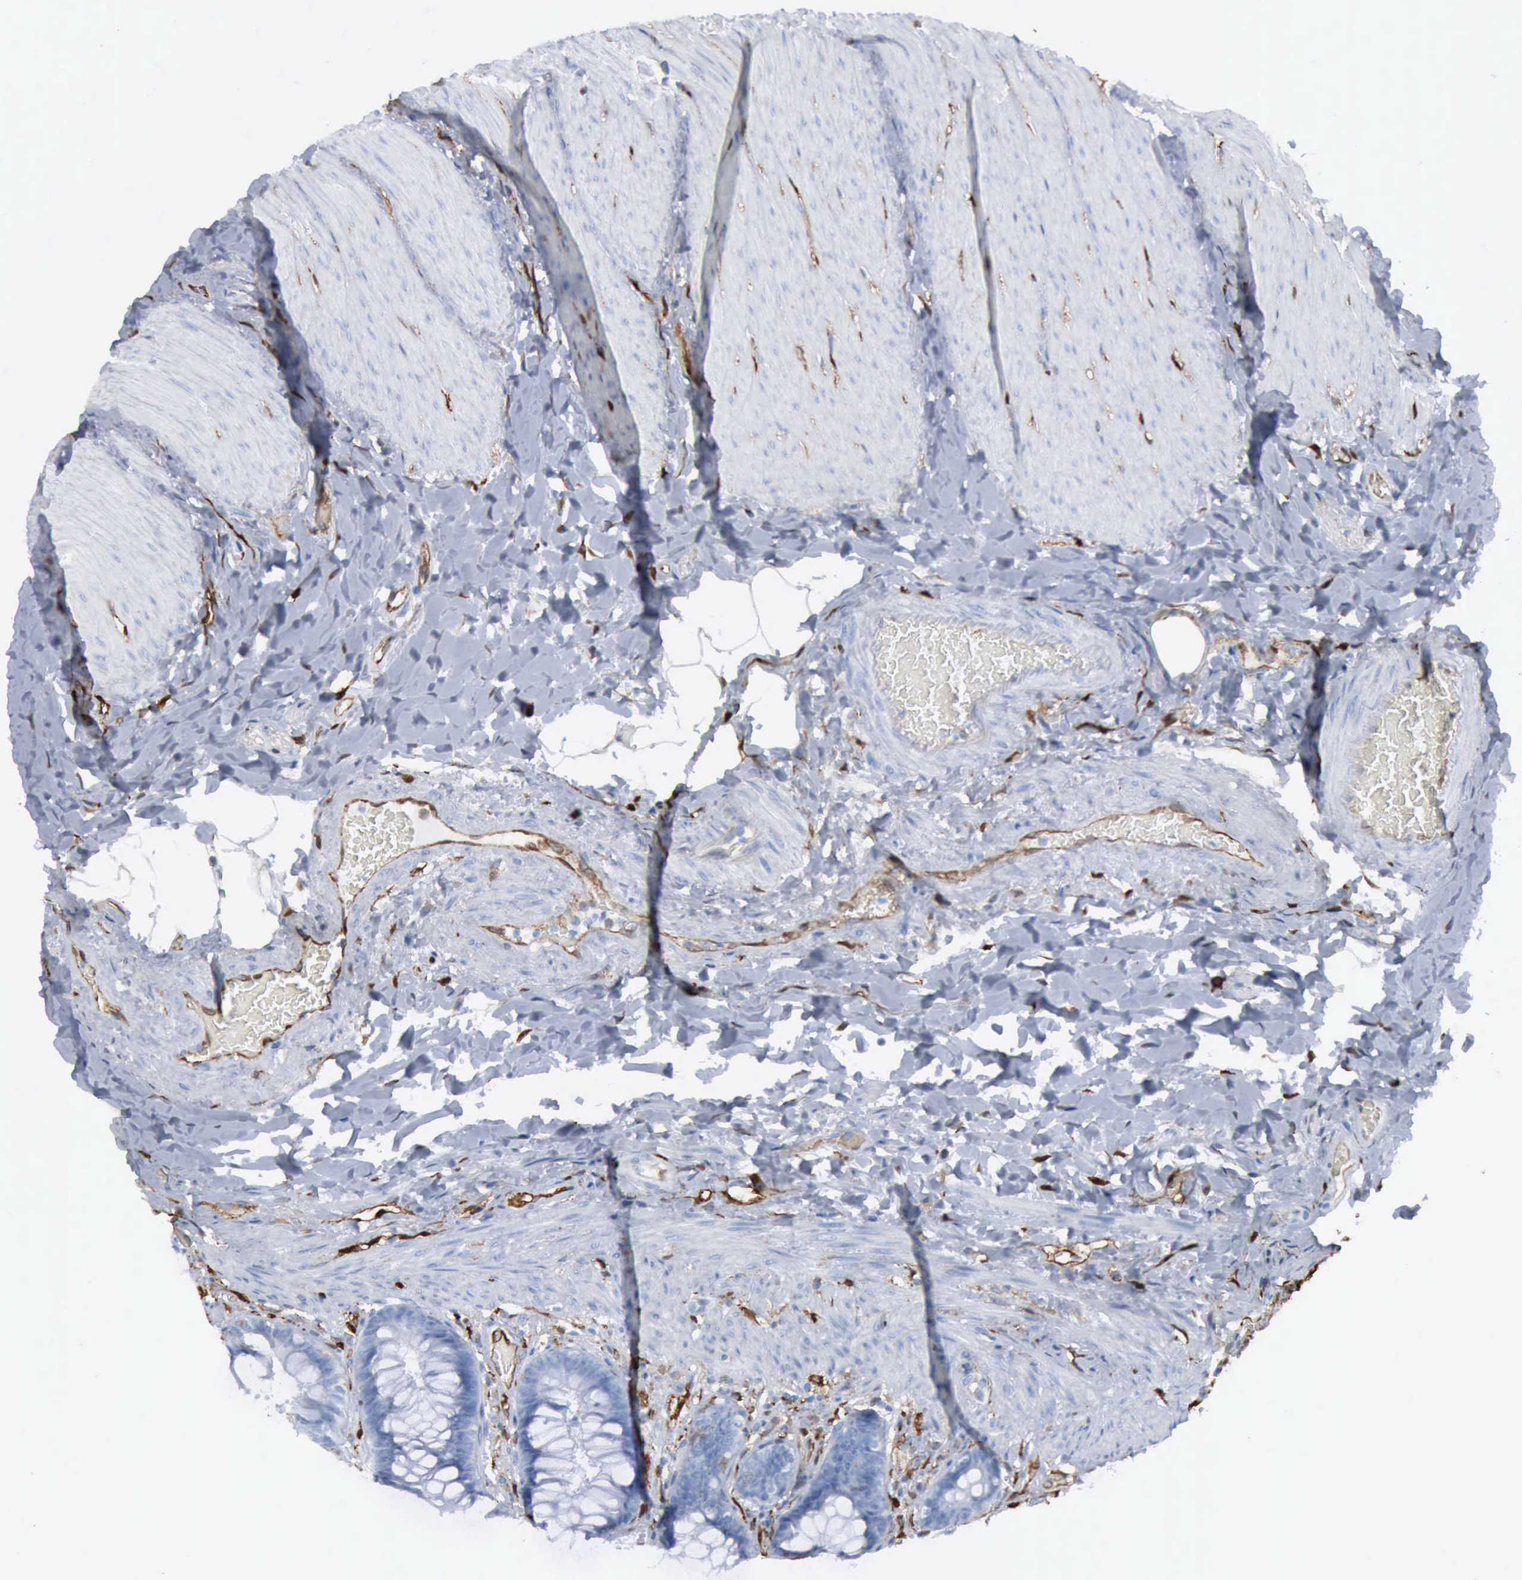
{"staining": {"intensity": "negative", "quantity": "none", "location": "none"}, "tissue": "rectum", "cell_type": "Glandular cells", "image_type": "normal", "snomed": [{"axis": "morphology", "description": "Normal tissue, NOS"}, {"axis": "topography", "description": "Rectum"}], "caption": "Rectum stained for a protein using immunohistochemistry exhibits no positivity glandular cells.", "gene": "FSCN1", "patient": {"sex": "female", "age": 46}}